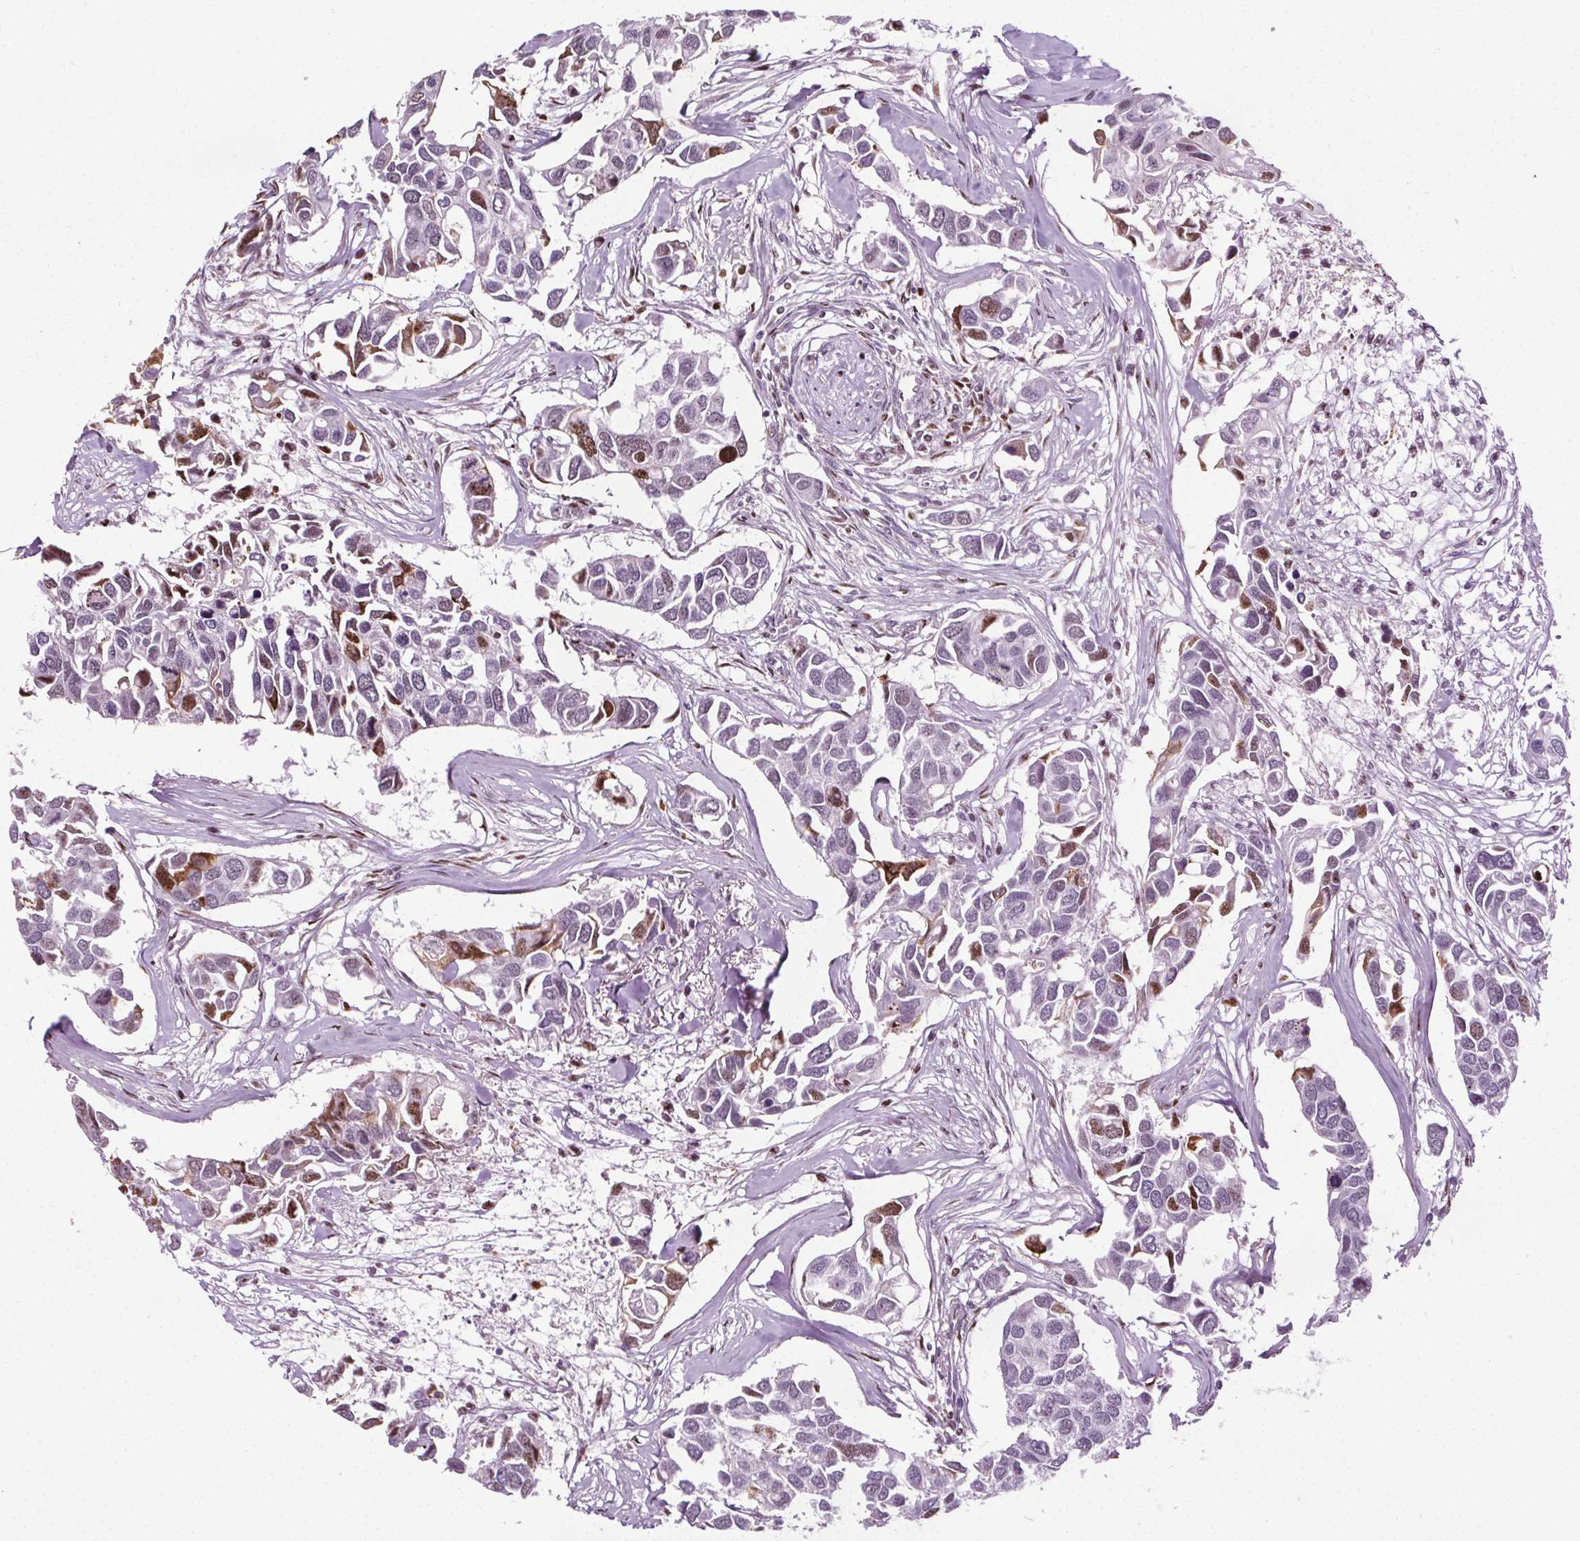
{"staining": {"intensity": "moderate", "quantity": "<25%", "location": "cytoplasmic/membranous,nuclear"}, "tissue": "breast cancer", "cell_type": "Tumor cells", "image_type": "cancer", "snomed": [{"axis": "morphology", "description": "Duct carcinoma"}, {"axis": "topography", "description": "Breast"}], "caption": "This photomicrograph displays immunohistochemistry staining of breast cancer, with low moderate cytoplasmic/membranous and nuclear positivity in about <25% of tumor cells.", "gene": "CEBPA", "patient": {"sex": "female", "age": 83}}